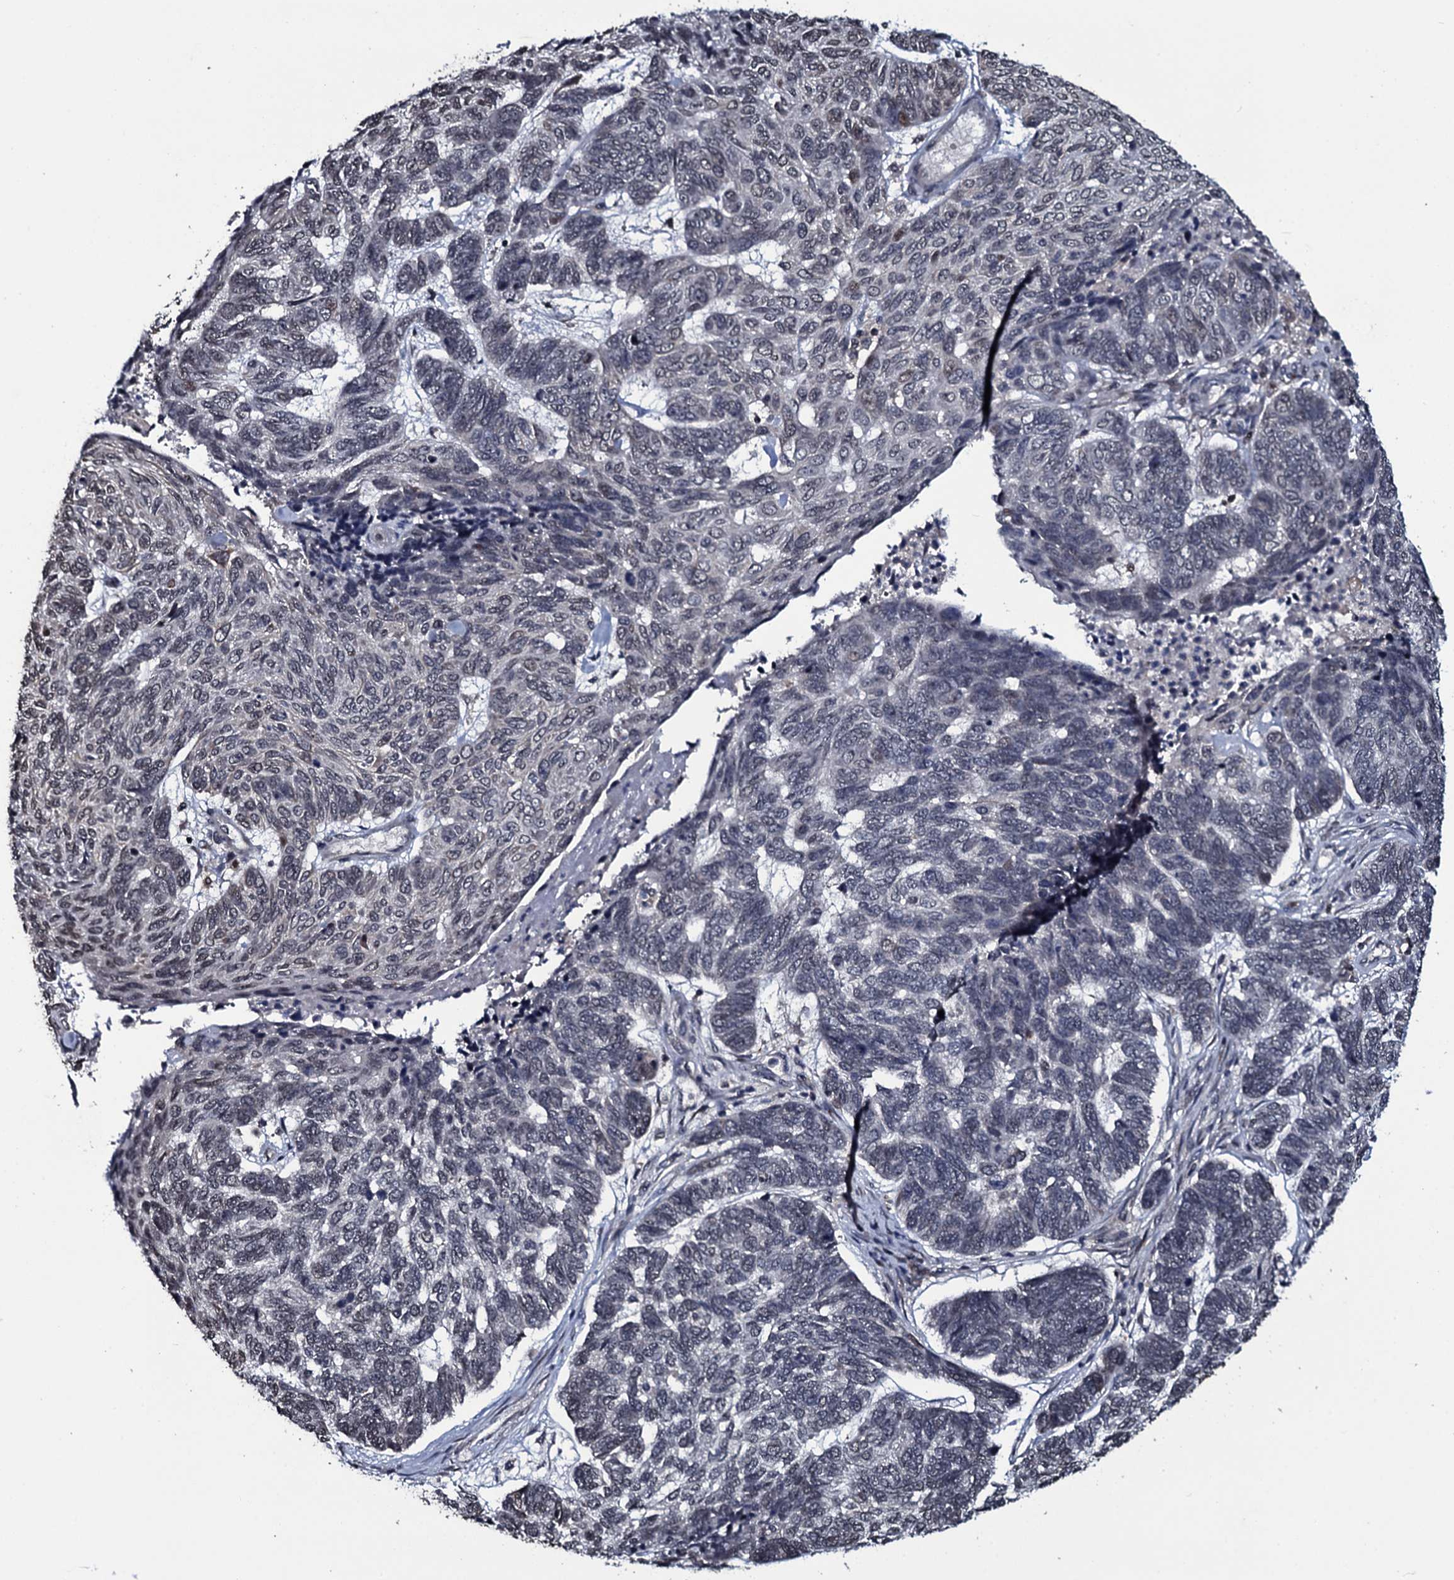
{"staining": {"intensity": "negative", "quantity": "none", "location": "none"}, "tissue": "skin cancer", "cell_type": "Tumor cells", "image_type": "cancer", "snomed": [{"axis": "morphology", "description": "Basal cell carcinoma"}, {"axis": "topography", "description": "Skin"}], "caption": "High magnification brightfield microscopy of skin basal cell carcinoma stained with DAB (brown) and counterstained with hematoxylin (blue): tumor cells show no significant expression.", "gene": "HDDC3", "patient": {"sex": "female", "age": 65}}